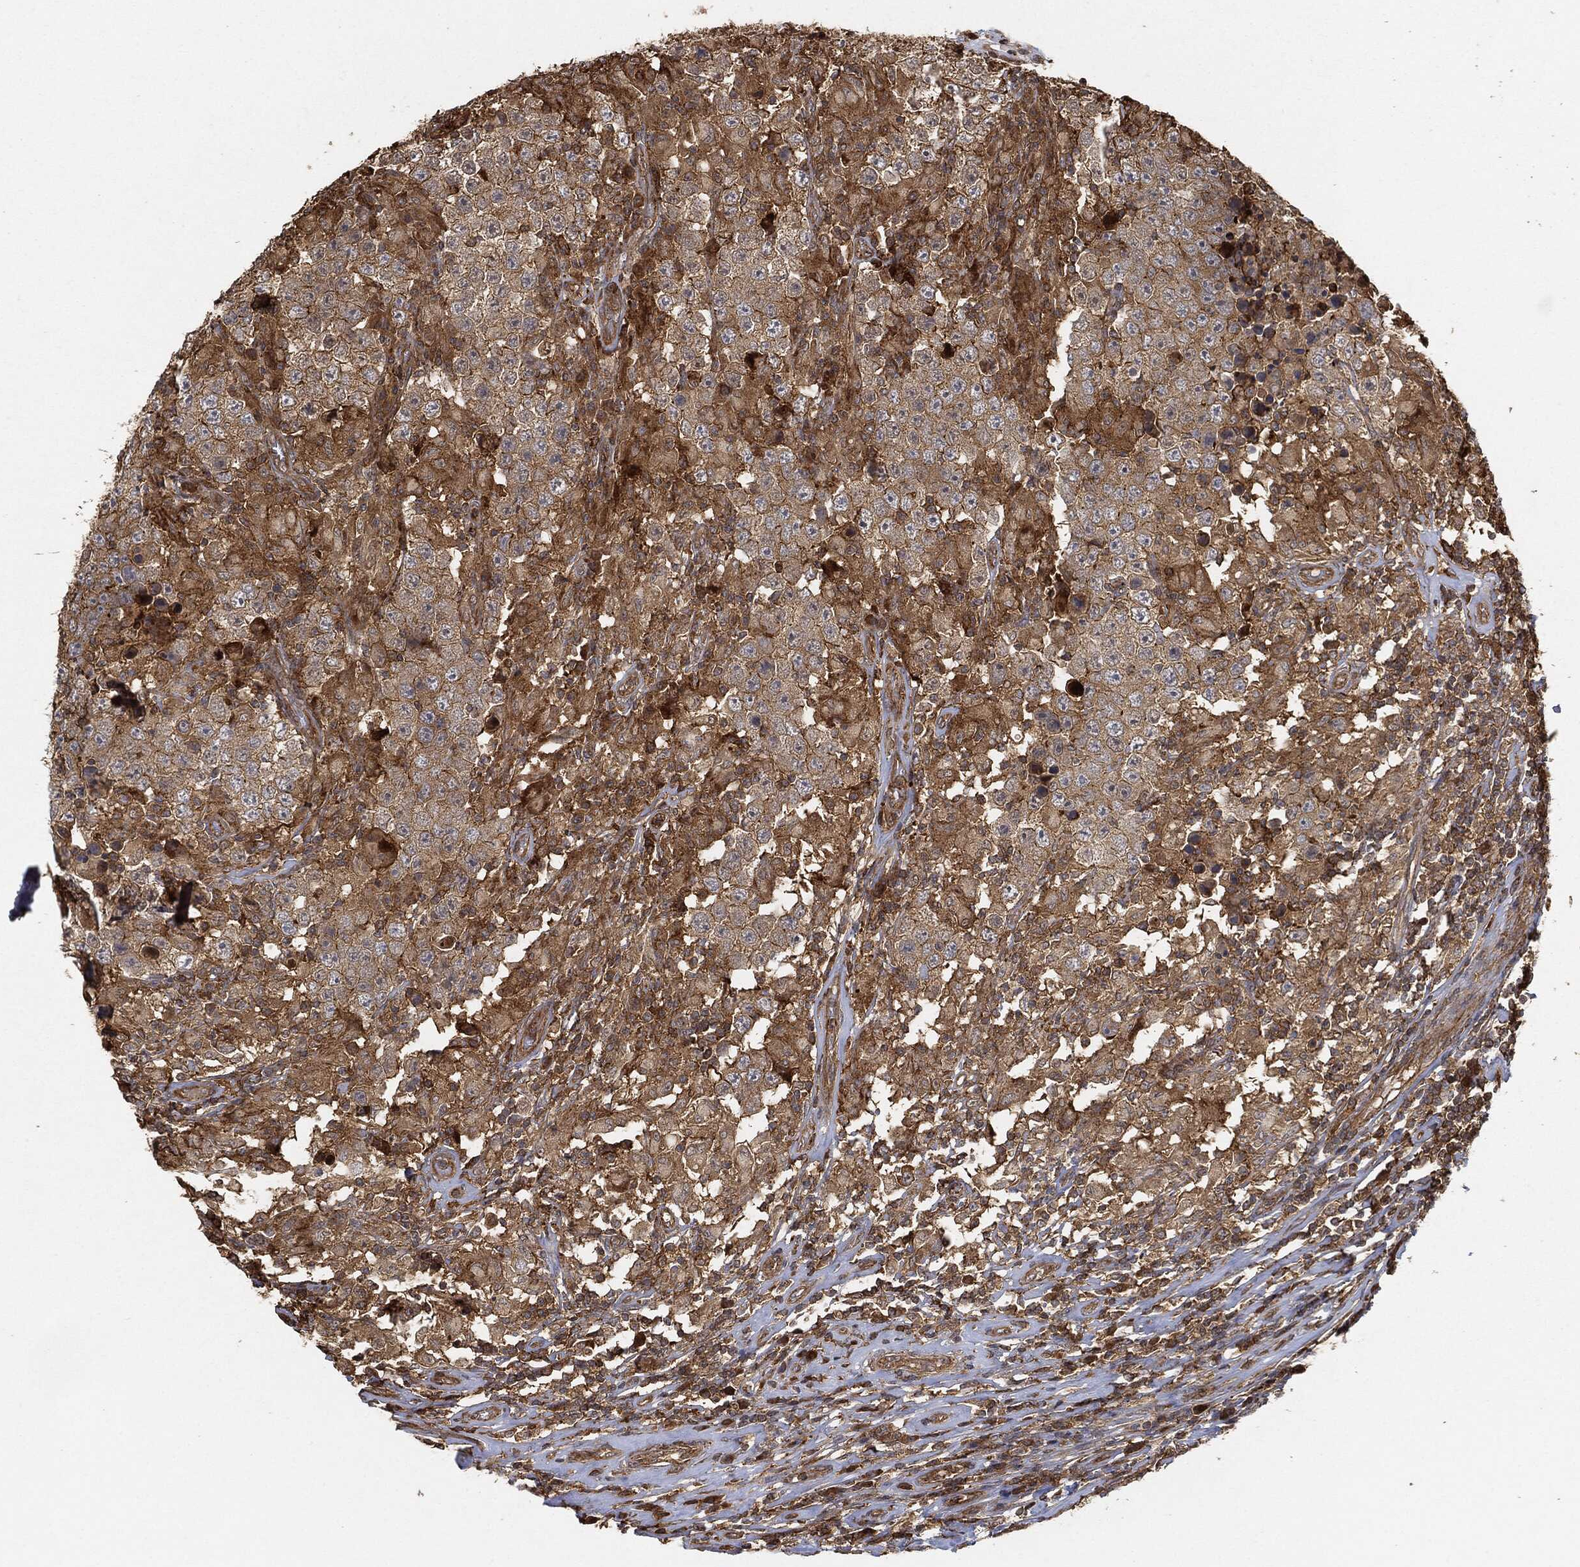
{"staining": {"intensity": "strong", "quantity": "25%-75%", "location": "cytoplasmic/membranous"}, "tissue": "testis cancer", "cell_type": "Tumor cells", "image_type": "cancer", "snomed": [{"axis": "morphology", "description": "Seminoma, NOS"}, {"axis": "morphology", "description": "Carcinoma, Embryonal, NOS"}, {"axis": "topography", "description": "Testis"}], "caption": "Immunohistochemical staining of human testis cancer shows high levels of strong cytoplasmic/membranous protein staining in about 25%-75% of tumor cells.", "gene": "TPT1", "patient": {"sex": "male", "age": 41}}